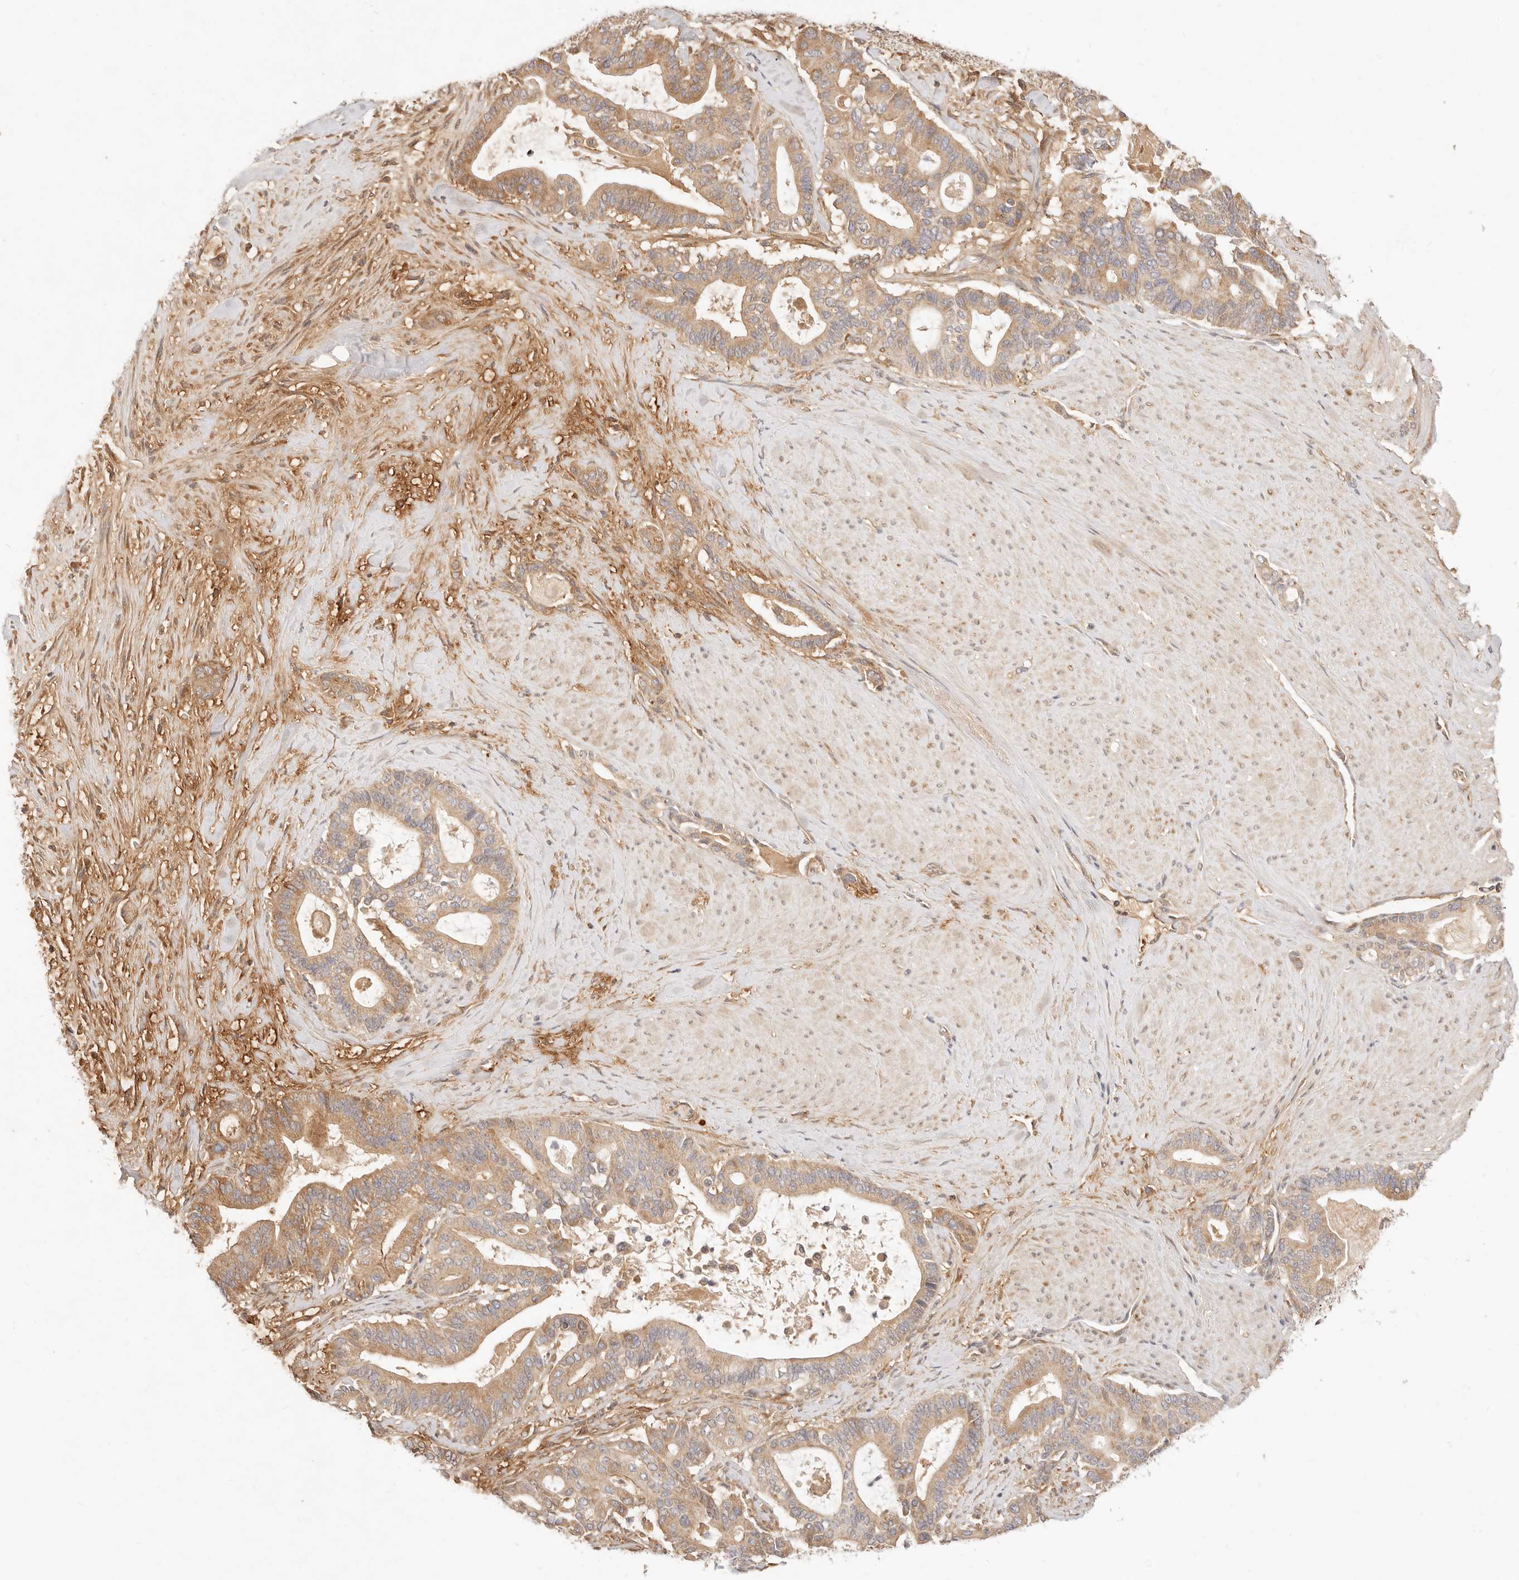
{"staining": {"intensity": "moderate", "quantity": ">75%", "location": "cytoplasmic/membranous"}, "tissue": "pancreatic cancer", "cell_type": "Tumor cells", "image_type": "cancer", "snomed": [{"axis": "morphology", "description": "Adenocarcinoma, NOS"}, {"axis": "topography", "description": "Pancreas"}], "caption": "This is a photomicrograph of immunohistochemistry (IHC) staining of pancreatic cancer (adenocarcinoma), which shows moderate expression in the cytoplasmic/membranous of tumor cells.", "gene": "UBXN10", "patient": {"sex": "male", "age": 63}}